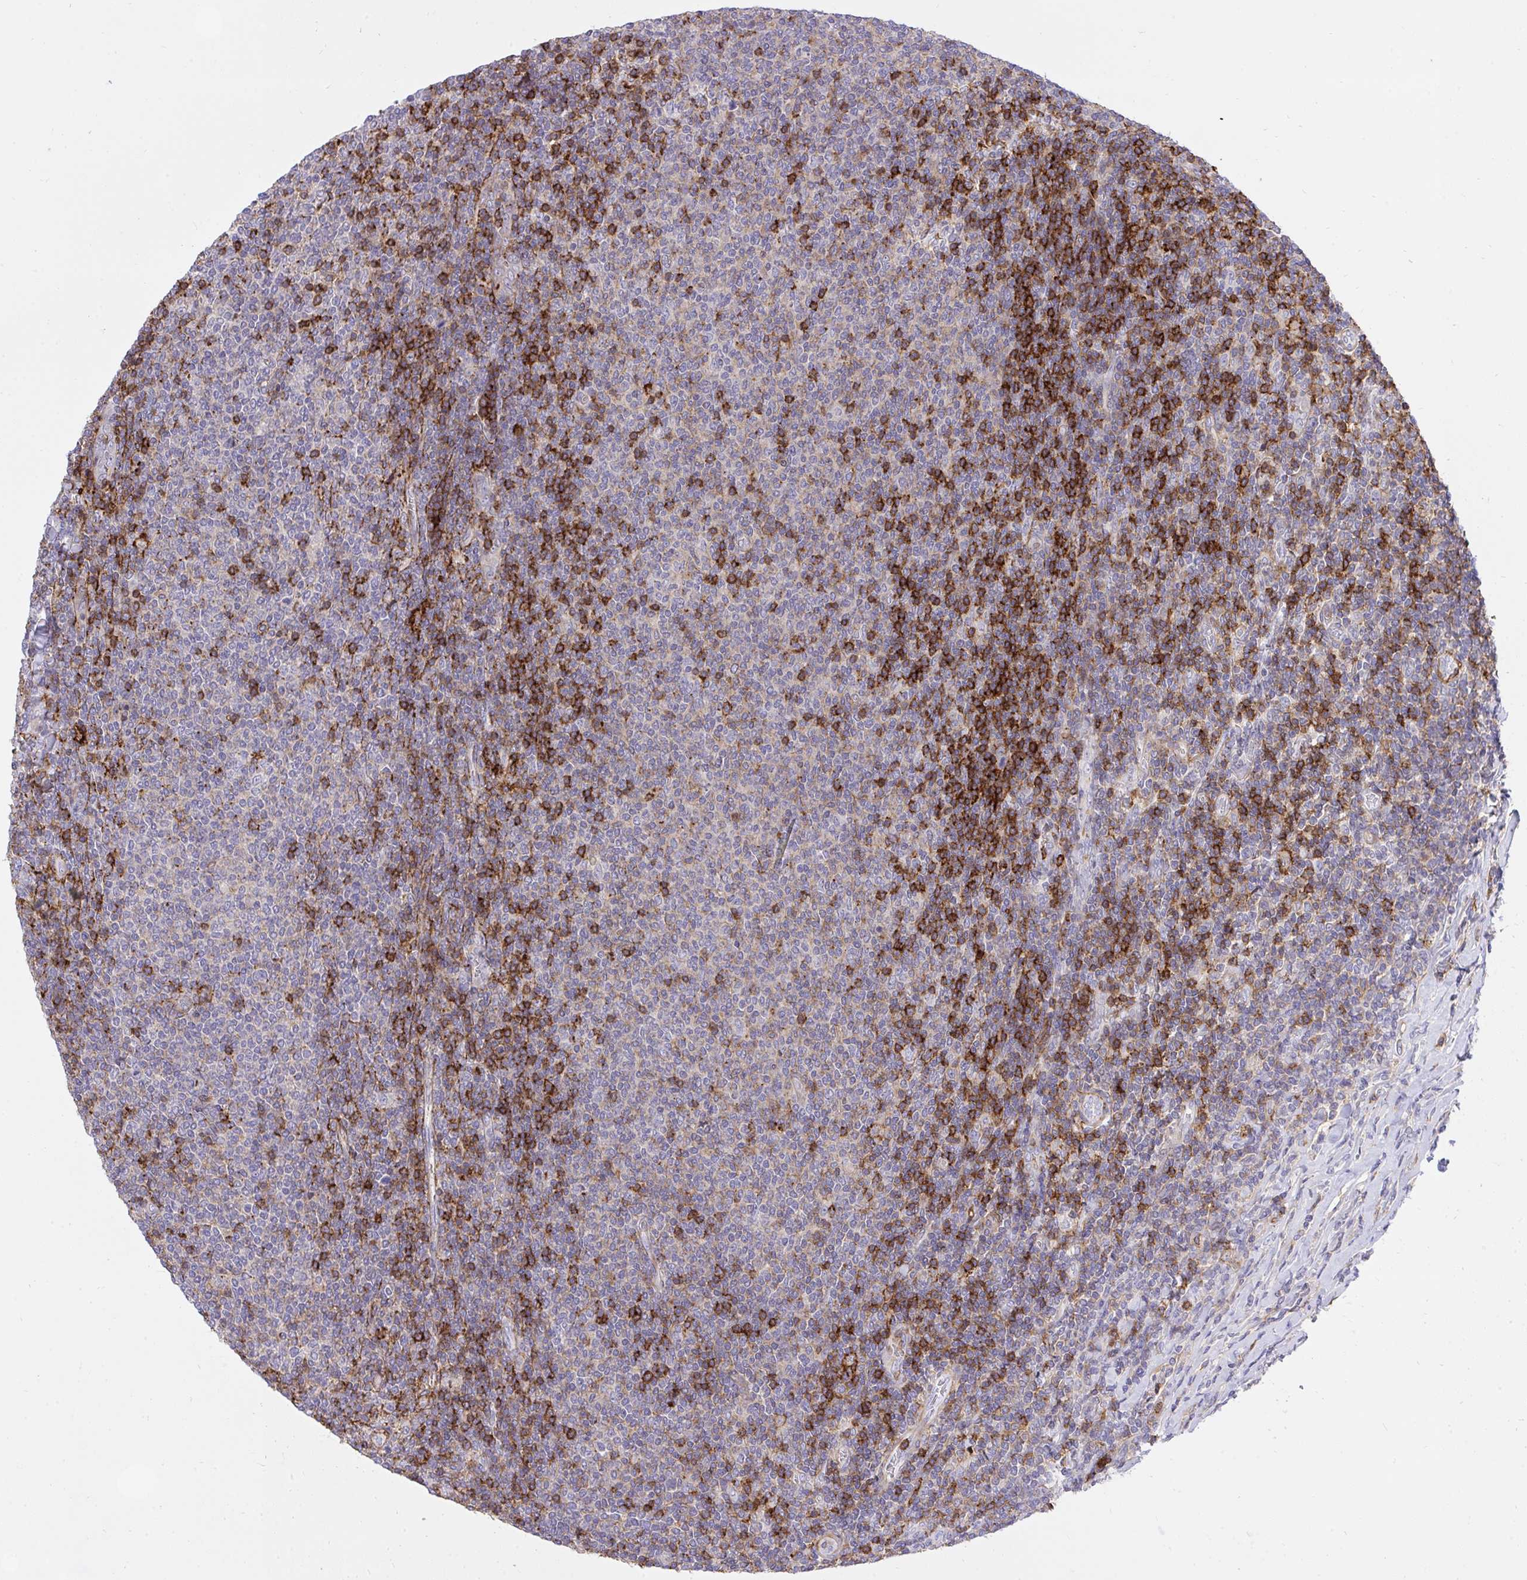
{"staining": {"intensity": "strong", "quantity": "25%-75%", "location": "cytoplasmic/membranous"}, "tissue": "lymphoma", "cell_type": "Tumor cells", "image_type": "cancer", "snomed": [{"axis": "morphology", "description": "Malignant lymphoma, non-Hodgkin's type, Low grade"}, {"axis": "topography", "description": "Lymph node"}], "caption": "IHC staining of lymphoma, which exhibits high levels of strong cytoplasmic/membranous expression in about 25%-75% of tumor cells indicating strong cytoplasmic/membranous protein expression. The staining was performed using DAB (brown) for protein detection and nuclei were counterstained in hematoxylin (blue).", "gene": "ERI1", "patient": {"sex": "male", "age": 52}}